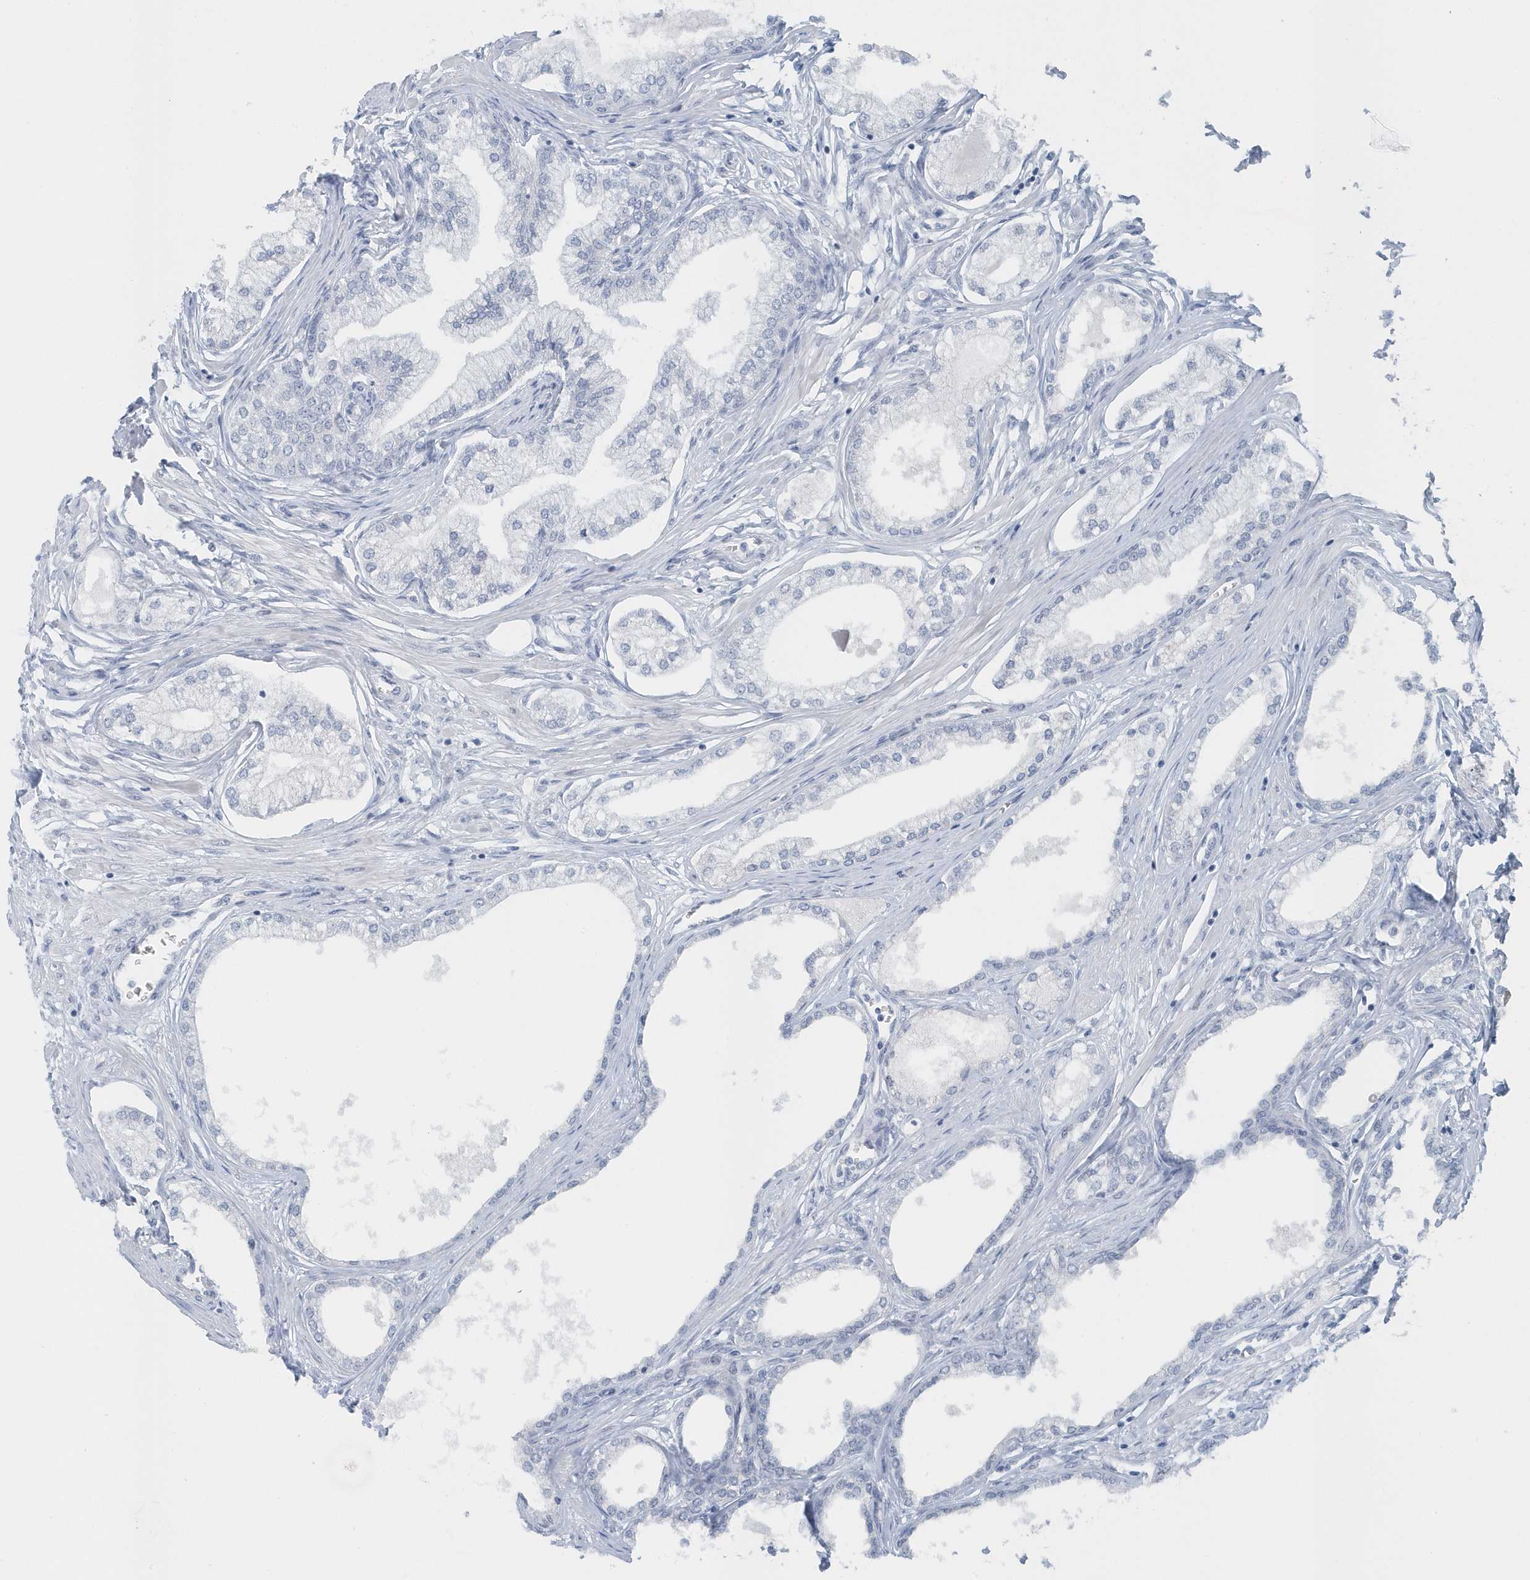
{"staining": {"intensity": "negative", "quantity": "none", "location": "none"}, "tissue": "prostate", "cell_type": "Glandular cells", "image_type": "normal", "snomed": [{"axis": "morphology", "description": "Normal tissue, NOS"}, {"axis": "morphology", "description": "Urothelial carcinoma, Low grade"}, {"axis": "topography", "description": "Urinary bladder"}, {"axis": "topography", "description": "Prostate"}], "caption": "Immunohistochemistry image of unremarkable human prostate stained for a protein (brown), which demonstrates no staining in glandular cells. Brightfield microscopy of immunohistochemistry (IHC) stained with DAB (brown) and hematoxylin (blue), captured at high magnification.", "gene": "RPF2", "patient": {"sex": "male", "age": 60}}